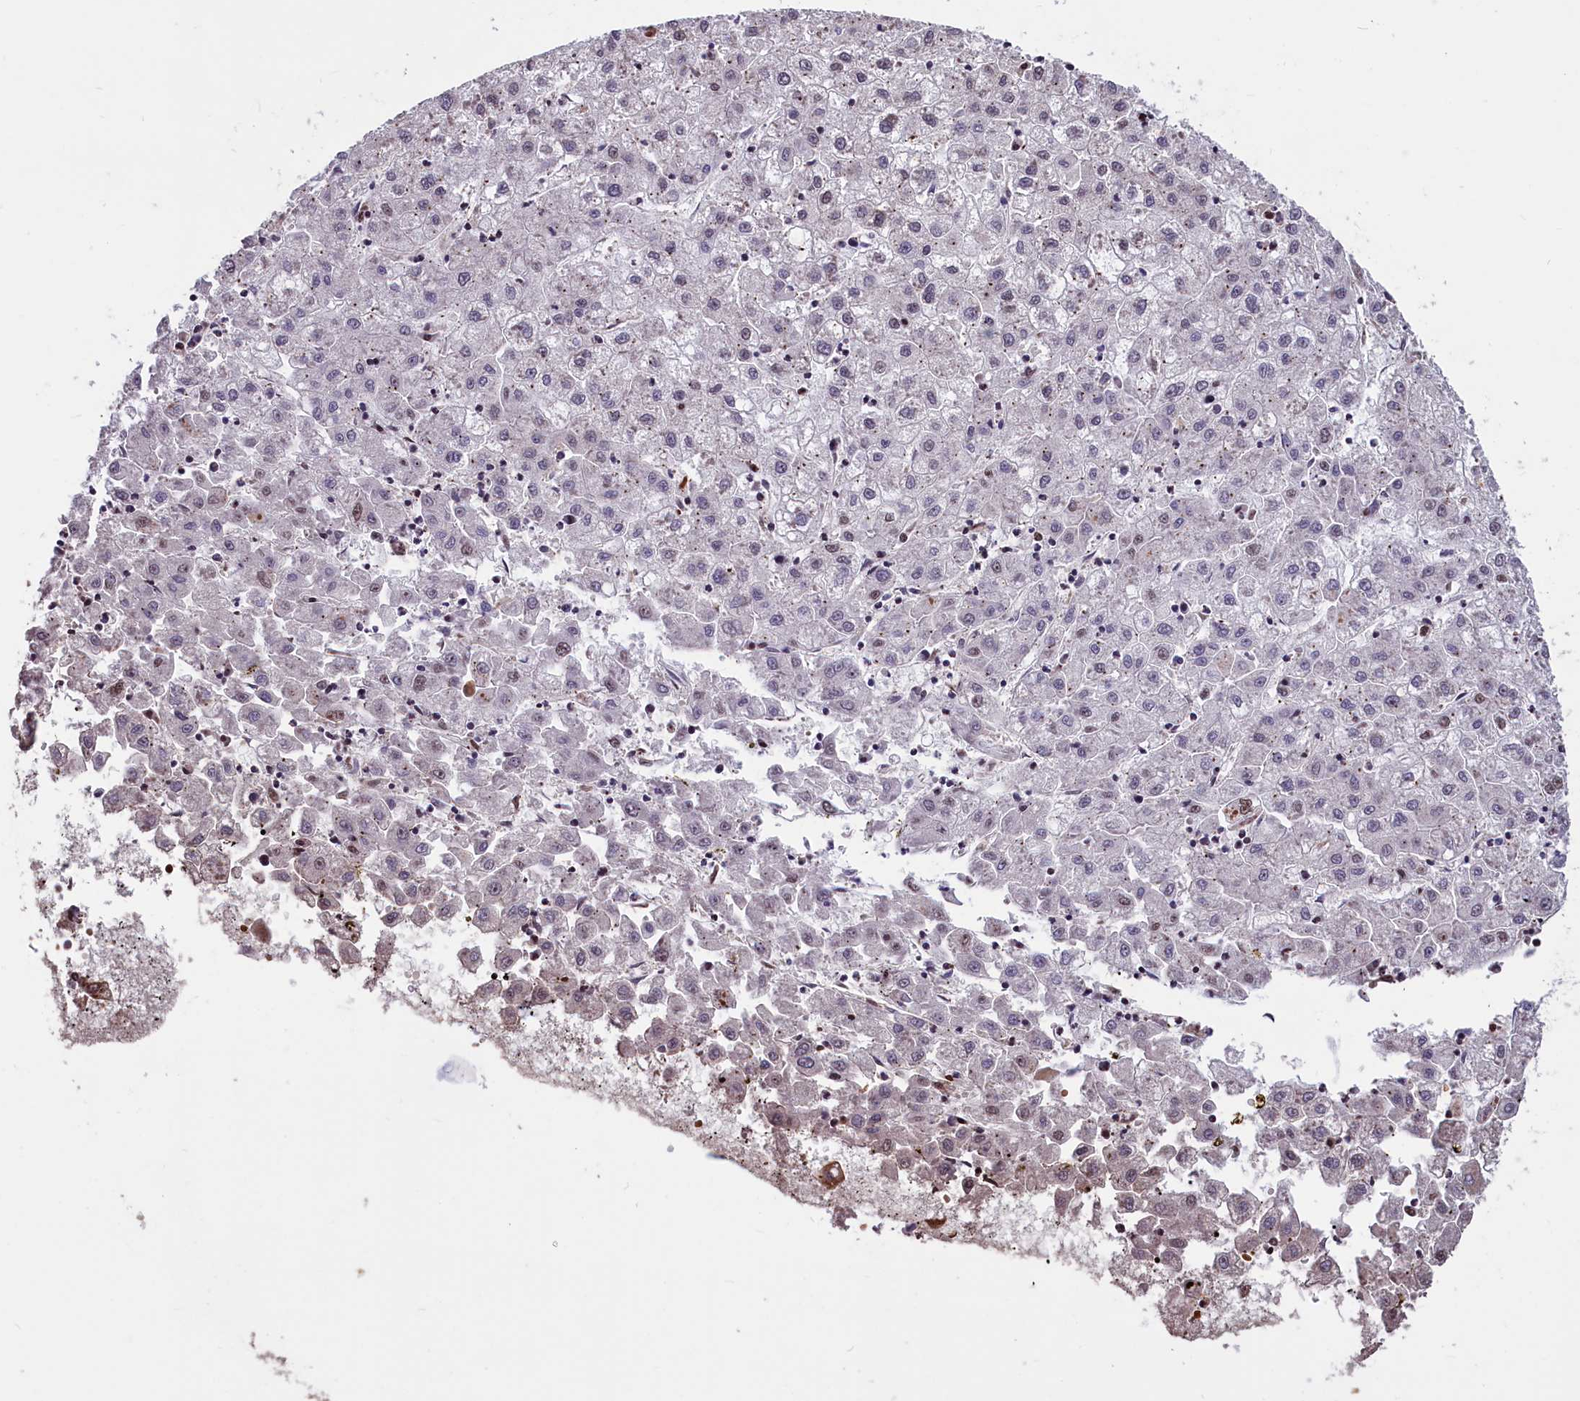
{"staining": {"intensity": "weak", "quantity": "<25%", "location": "nuclear"}, "tissue": "liver cancer", "cell_type": "Tumor cells", "image_type": "cancer", "snomed": [{"axis": "morphology", "description": "Carcinoma, Hepatocellular, NOS"}, {"axis": "topography", "description": "Liver"}], "caption": "A micrograph of liver cancer (hepatocellular carcinoma) stained for a protein demonstrates no brown staining in tumor cells.", "gene": "SHFL", "patient": {"sex": "male", "age": 72}}